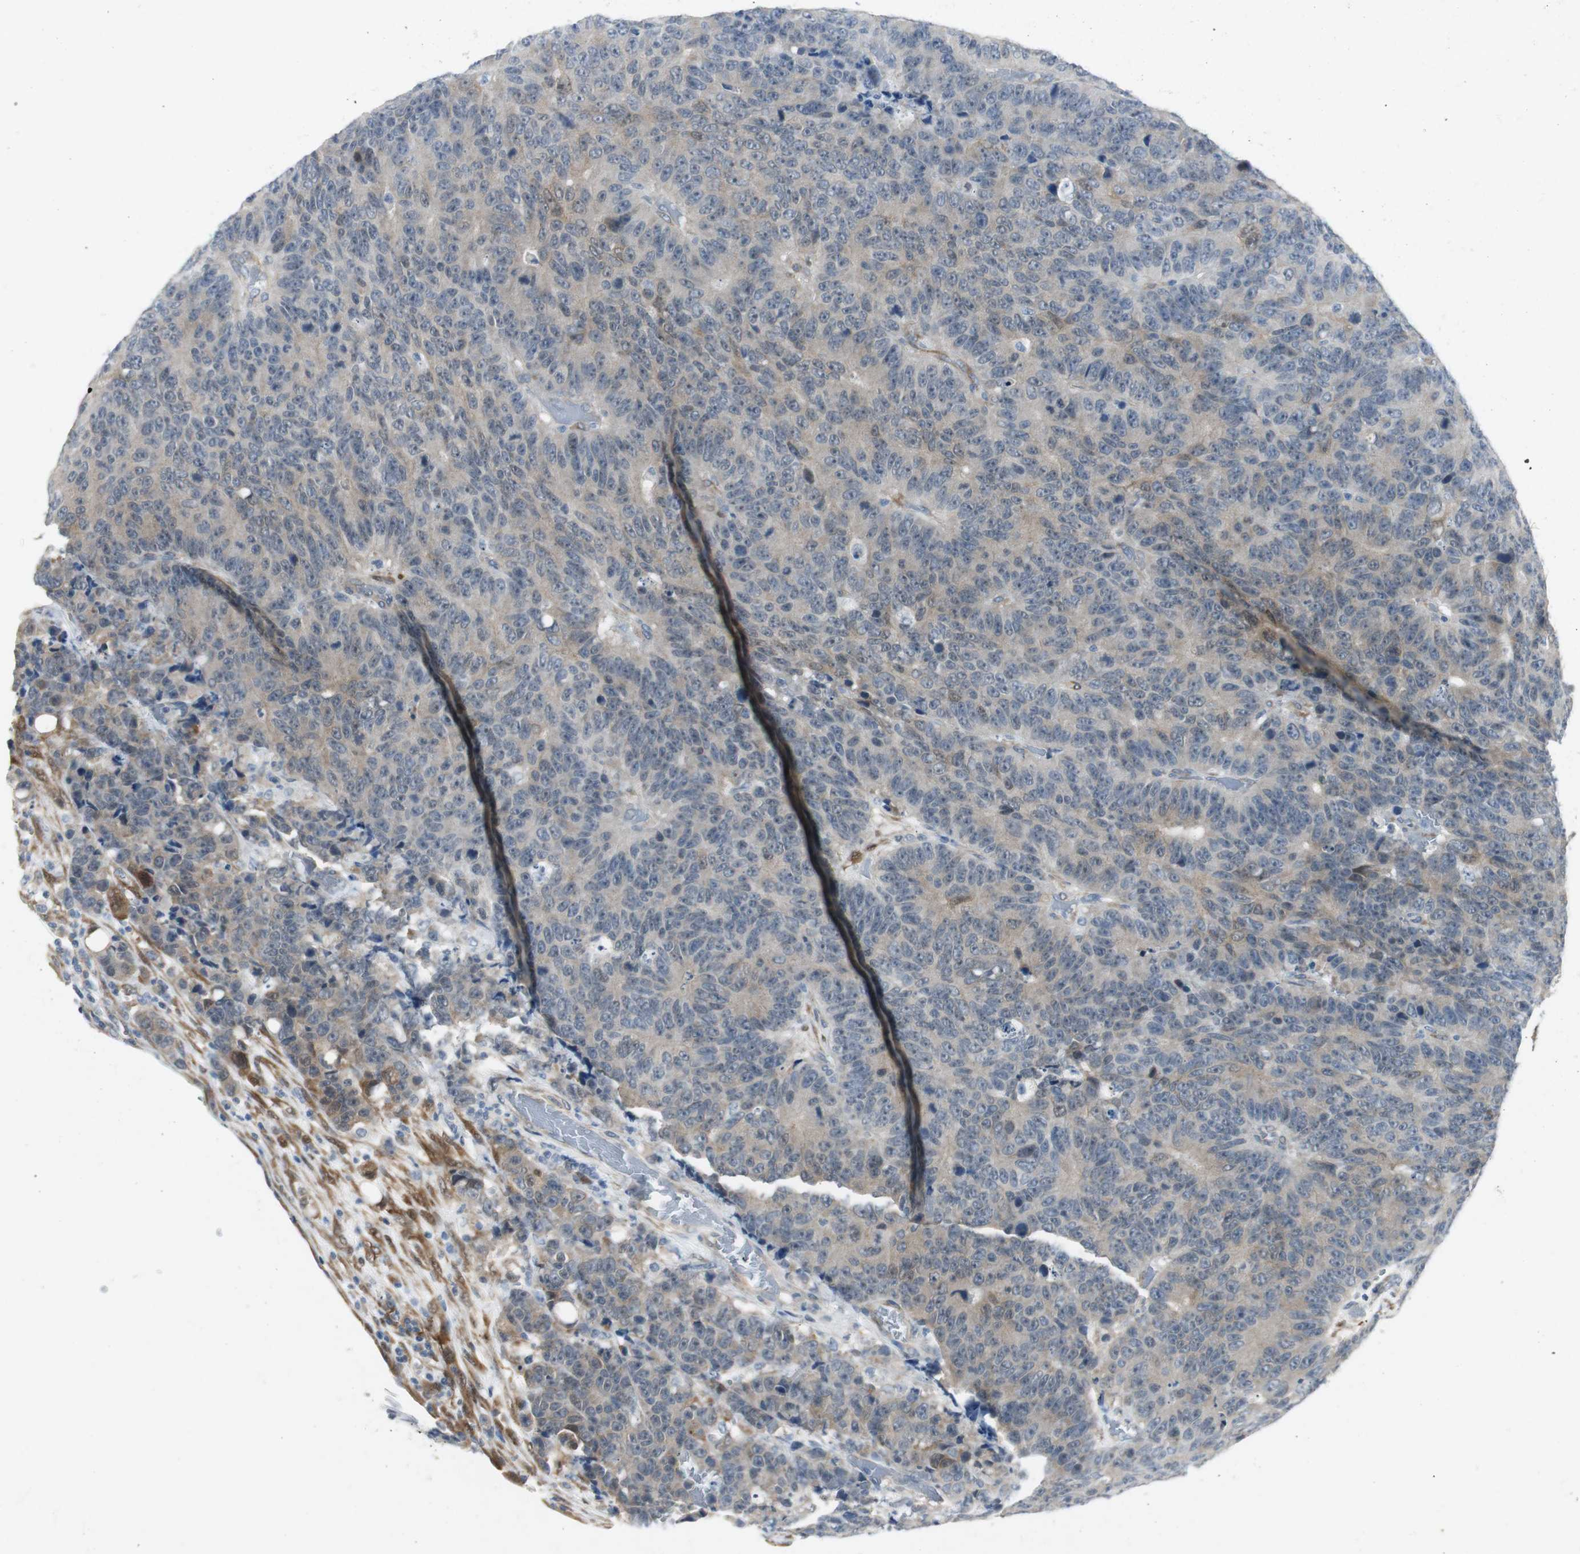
{"staining": {"intensity": "weak", "quantity": "25%-75%", "location": "cytoplasmic/membranous"}, "tissue": "colorectal cancer", "cell_type": "Tumor cells", "image_type": "cancer", "snomed": [{"axis": "morphology", "description": "Adenocarcinoma, NOS"}, {"axis": "topography", "description": "Colon"}], "caption": "A histopathology image of colorectal cancer (adenocarcinoma) stained for a protein exhibits weak cytoplasmic/membranous brown staining in tumor cells. (Stains: DAB (3,3'-diaminobenzidine) in brown, nuclei in blue, Microscopy: brightfield microscopy at high magnification).", "gene": "FHL2", "patient": {"sex": "female", "age": 86}}